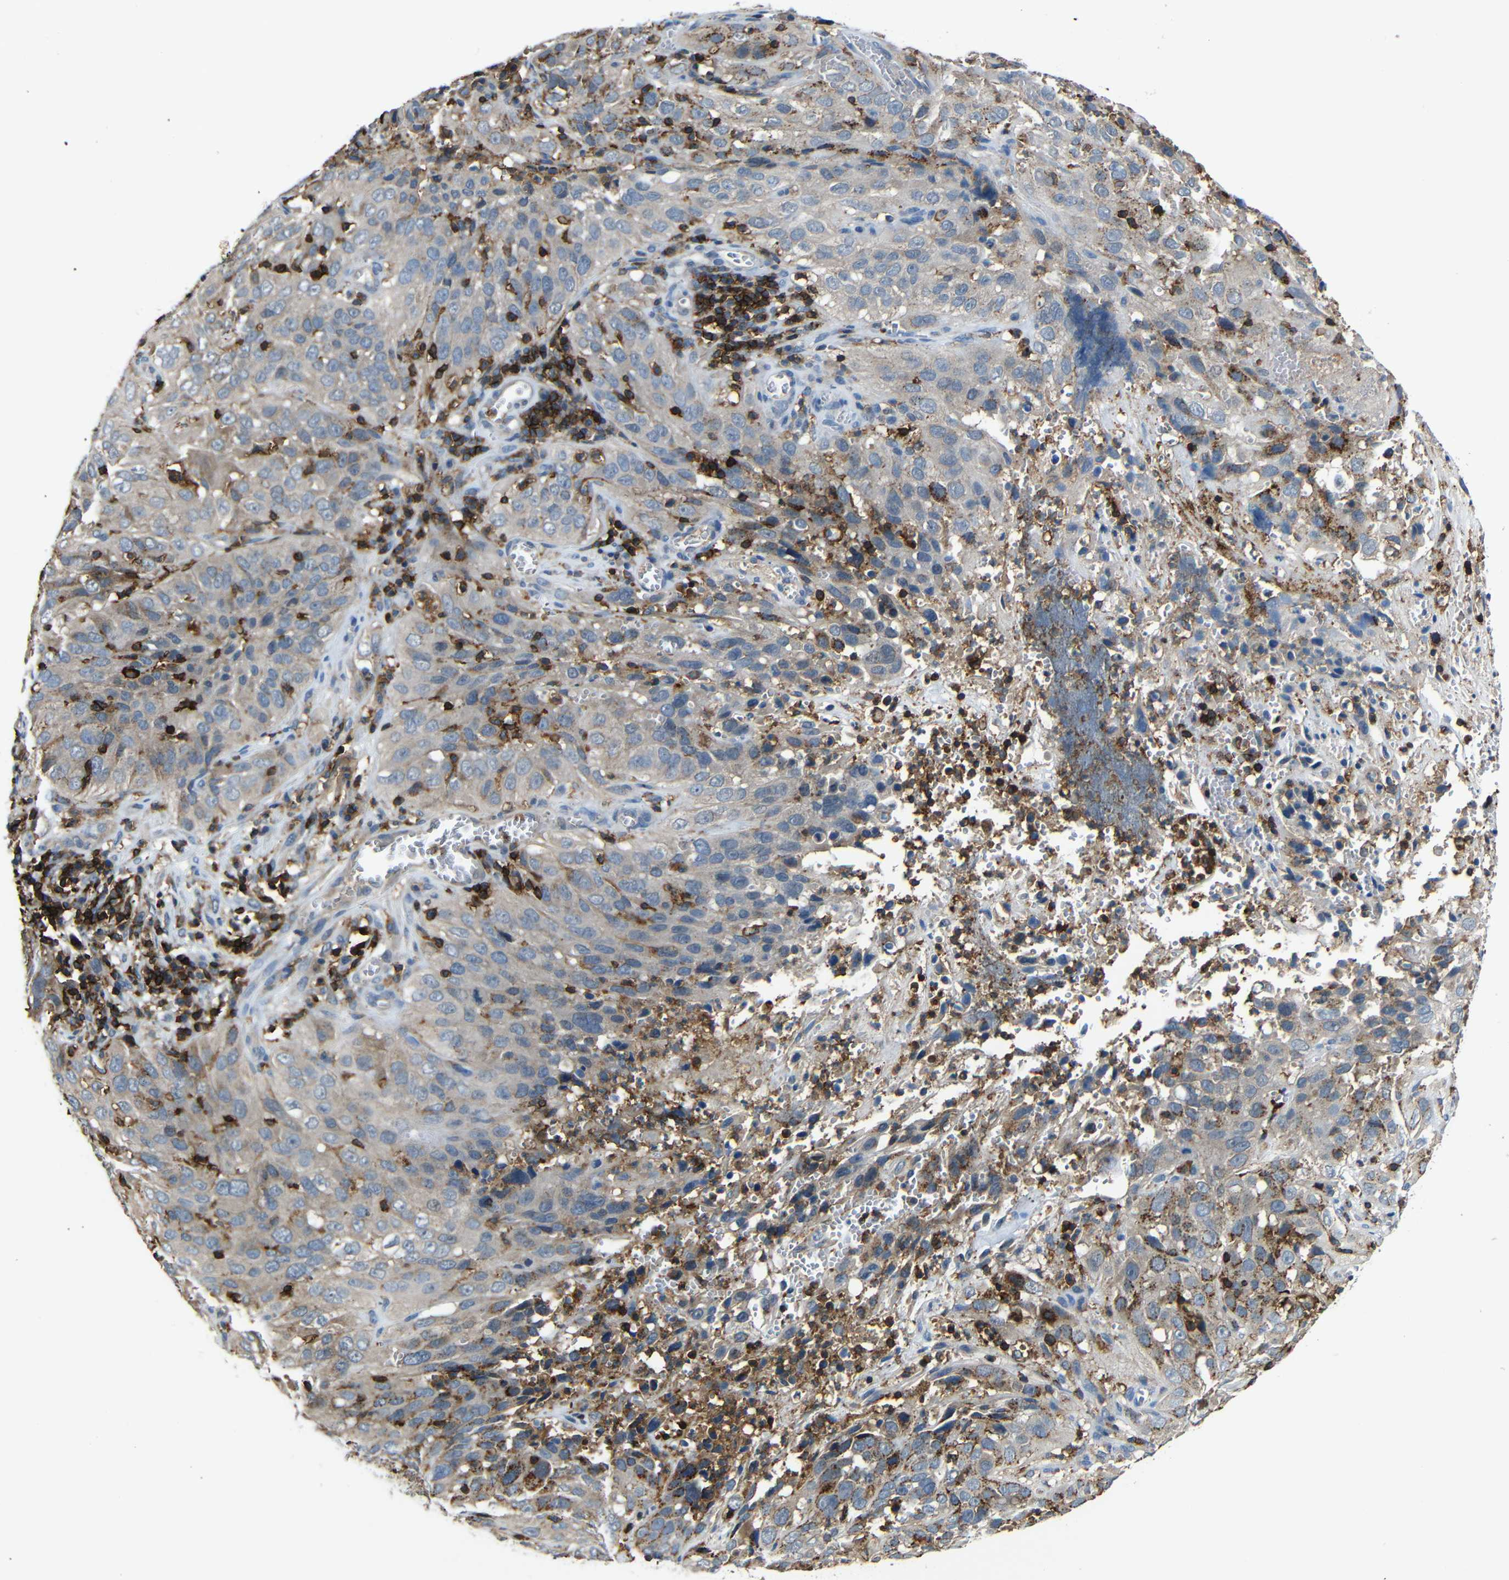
{"staining": {"intensity": "weak", "quantity": ">75%", "location": "cytoplasmic/membranous"}, "tissue": "cervical cancer", "cell_type": "Tumor cells", "image_type": "cancer", "snomed": [{"axis": "morphology", "description": "Squamous cell carcinoma, NOS"}, {"axis": "topography", "description": "Cervix"}], "caption": "Weak cytoplasmic/membranous staining for a protein is seen in about >75% of tumor cells of cervical cancer using immunohistochemistry (IHC).", "gene": "P2RY12", "patient": {"sex": "female", "age": 32}}